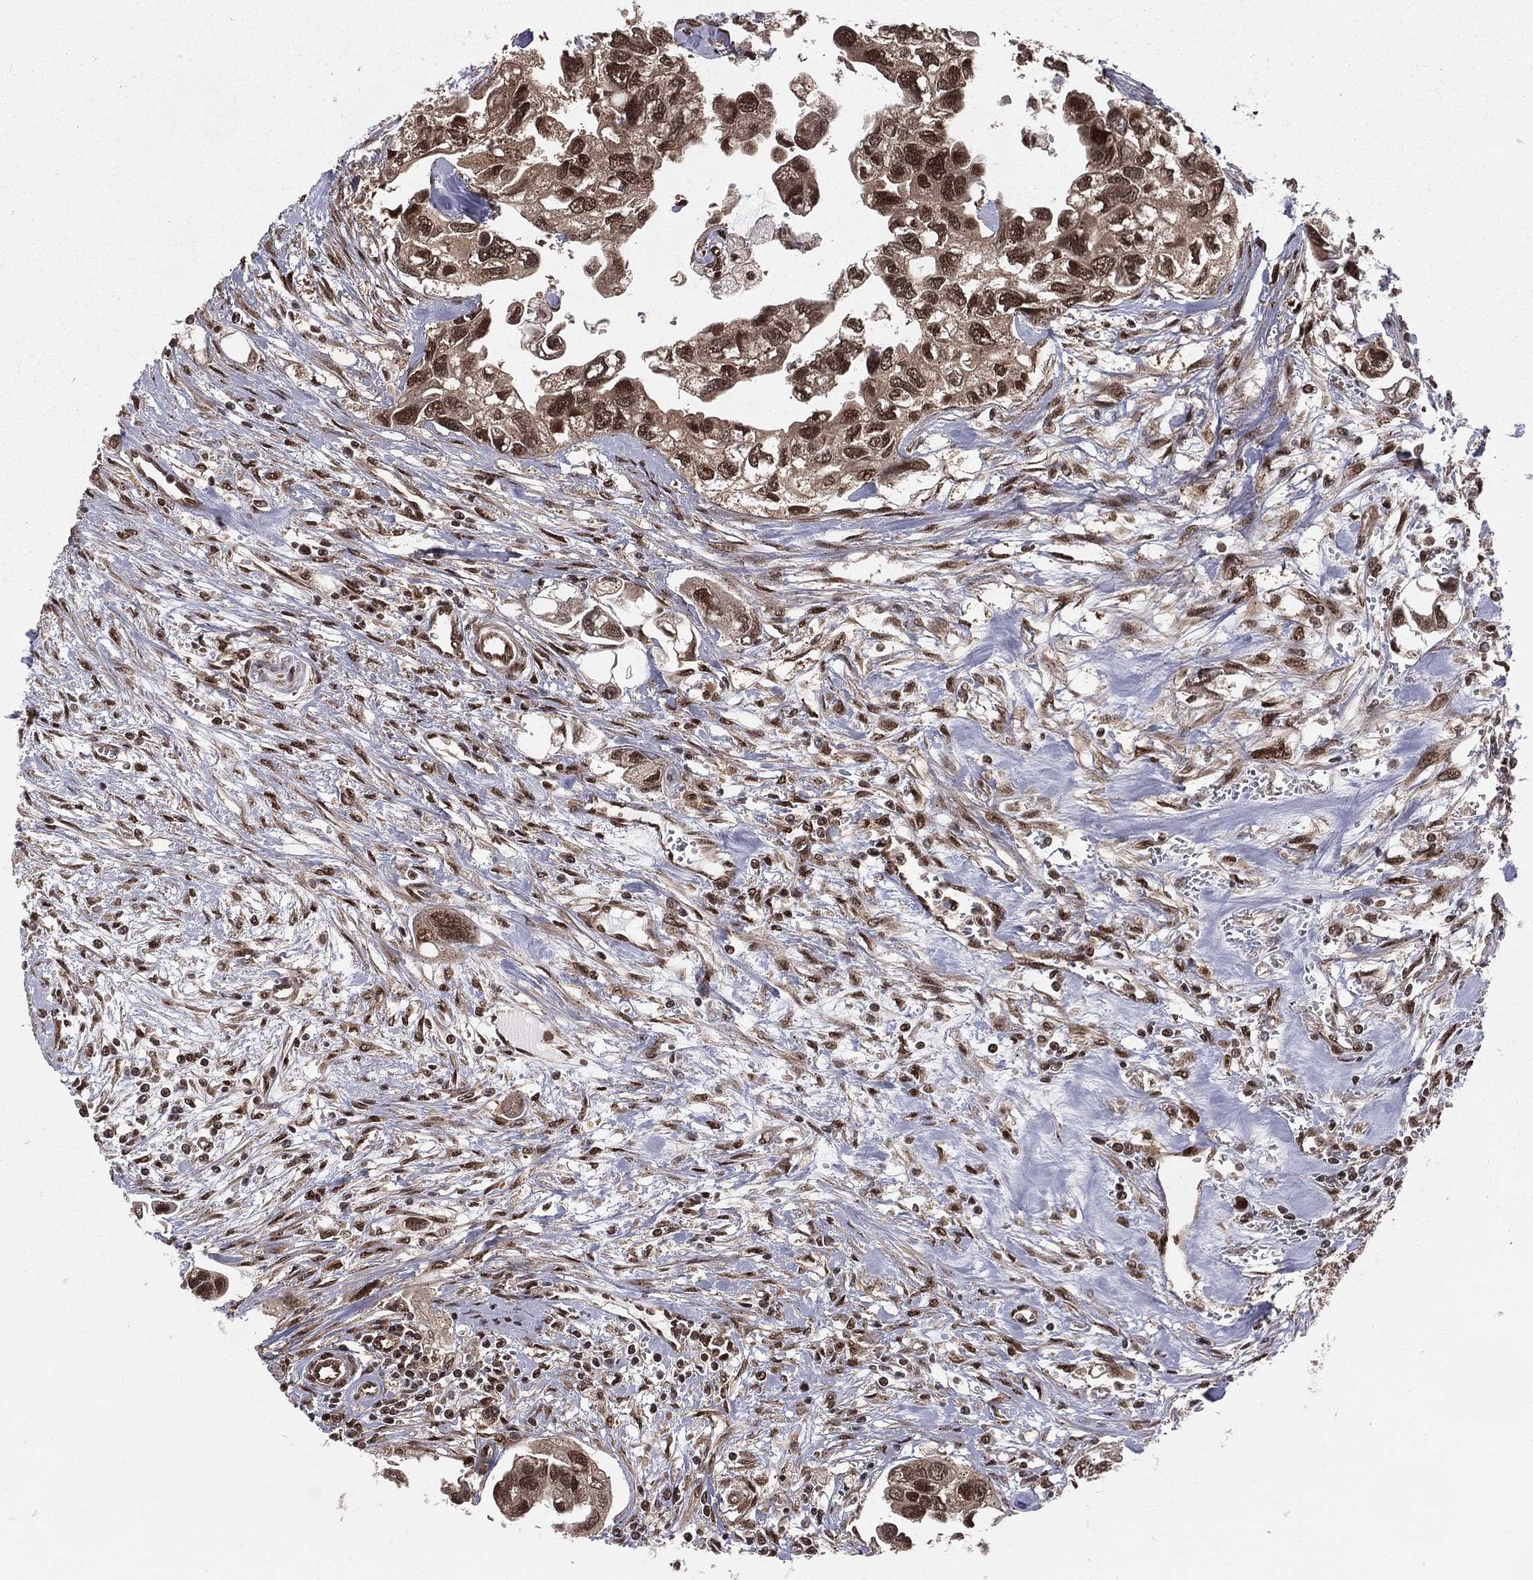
{"staining": {"intensity": "strong", "quantity": ">75%", "location": "nuclear"}, "tissue": "urothelial cancer", "cell_type": "Tumor cells", "image_type": "cancer", "snomed": [{"axis": "morphology", "description": "Urothelial carcinoma, High grade"}, {"axis": "topography", "description": "Urinary bladder"}], "caption": "This micrograph demonstrates immunohistochemistry staining of urothelial cancer, with high strong nuclear staining in about >75% of tumor cells.", "gene": "COPS4", "patient": {"sex": "male", "age": 59}}